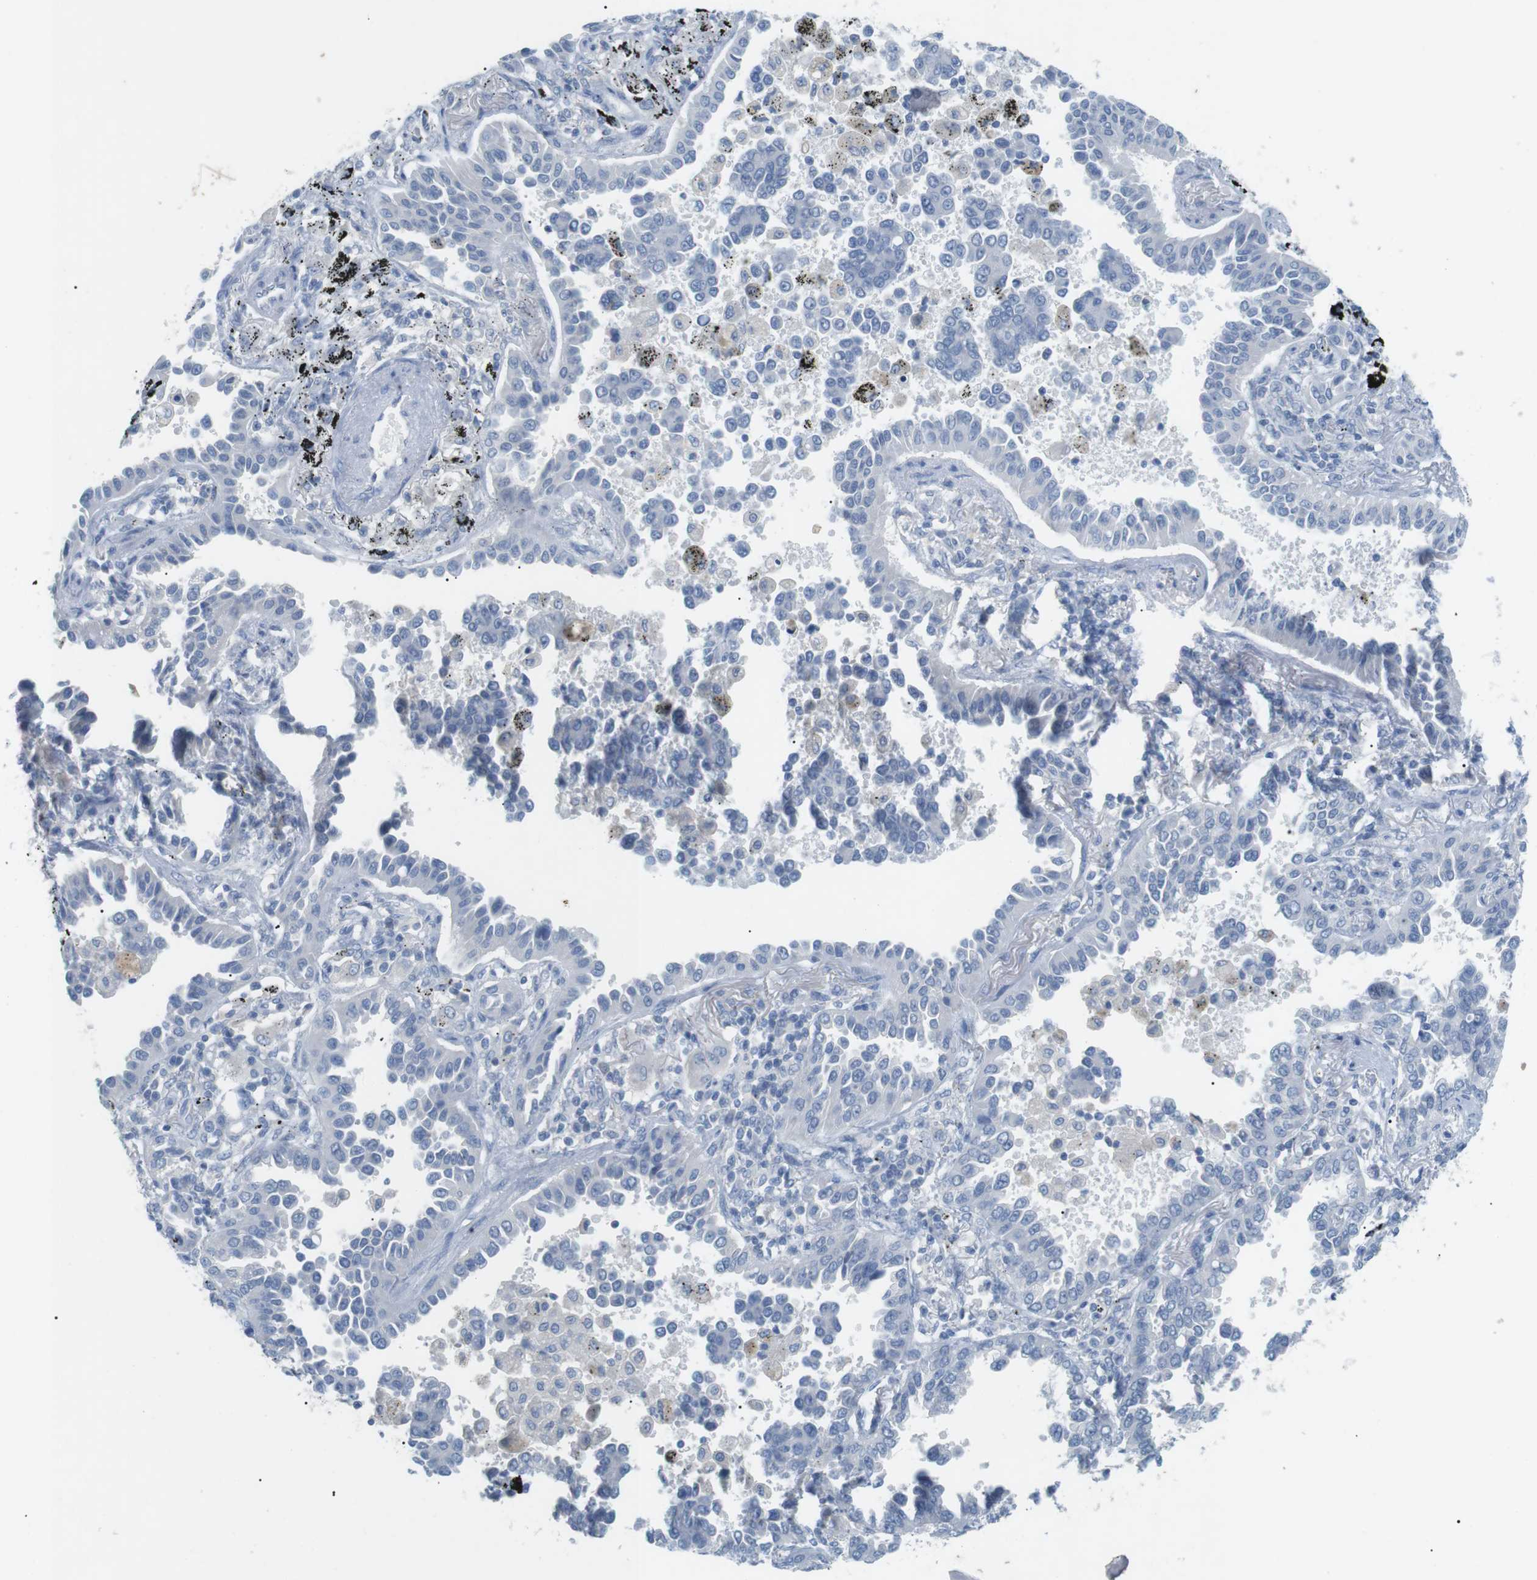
{"staining": {"intensity": "negative", "quantity": "none", "location": "none"}, "tissue": "lung cancer", "cell_type": "Tumor cells", "image_type": "cancer", "snomed": [{"axis": "morphology", "description": "Normal tissue, NOS"}, {"axis": "morphology", "description": "Adenocarcinoma, NOS"}, {"axis": "topography", "description": "Lung"}], "caption": "Tumor cells are negative for brown protein staining in lung cancer.", "gene": "HBG2", "patient": {"sex": "male", "age": 59}}